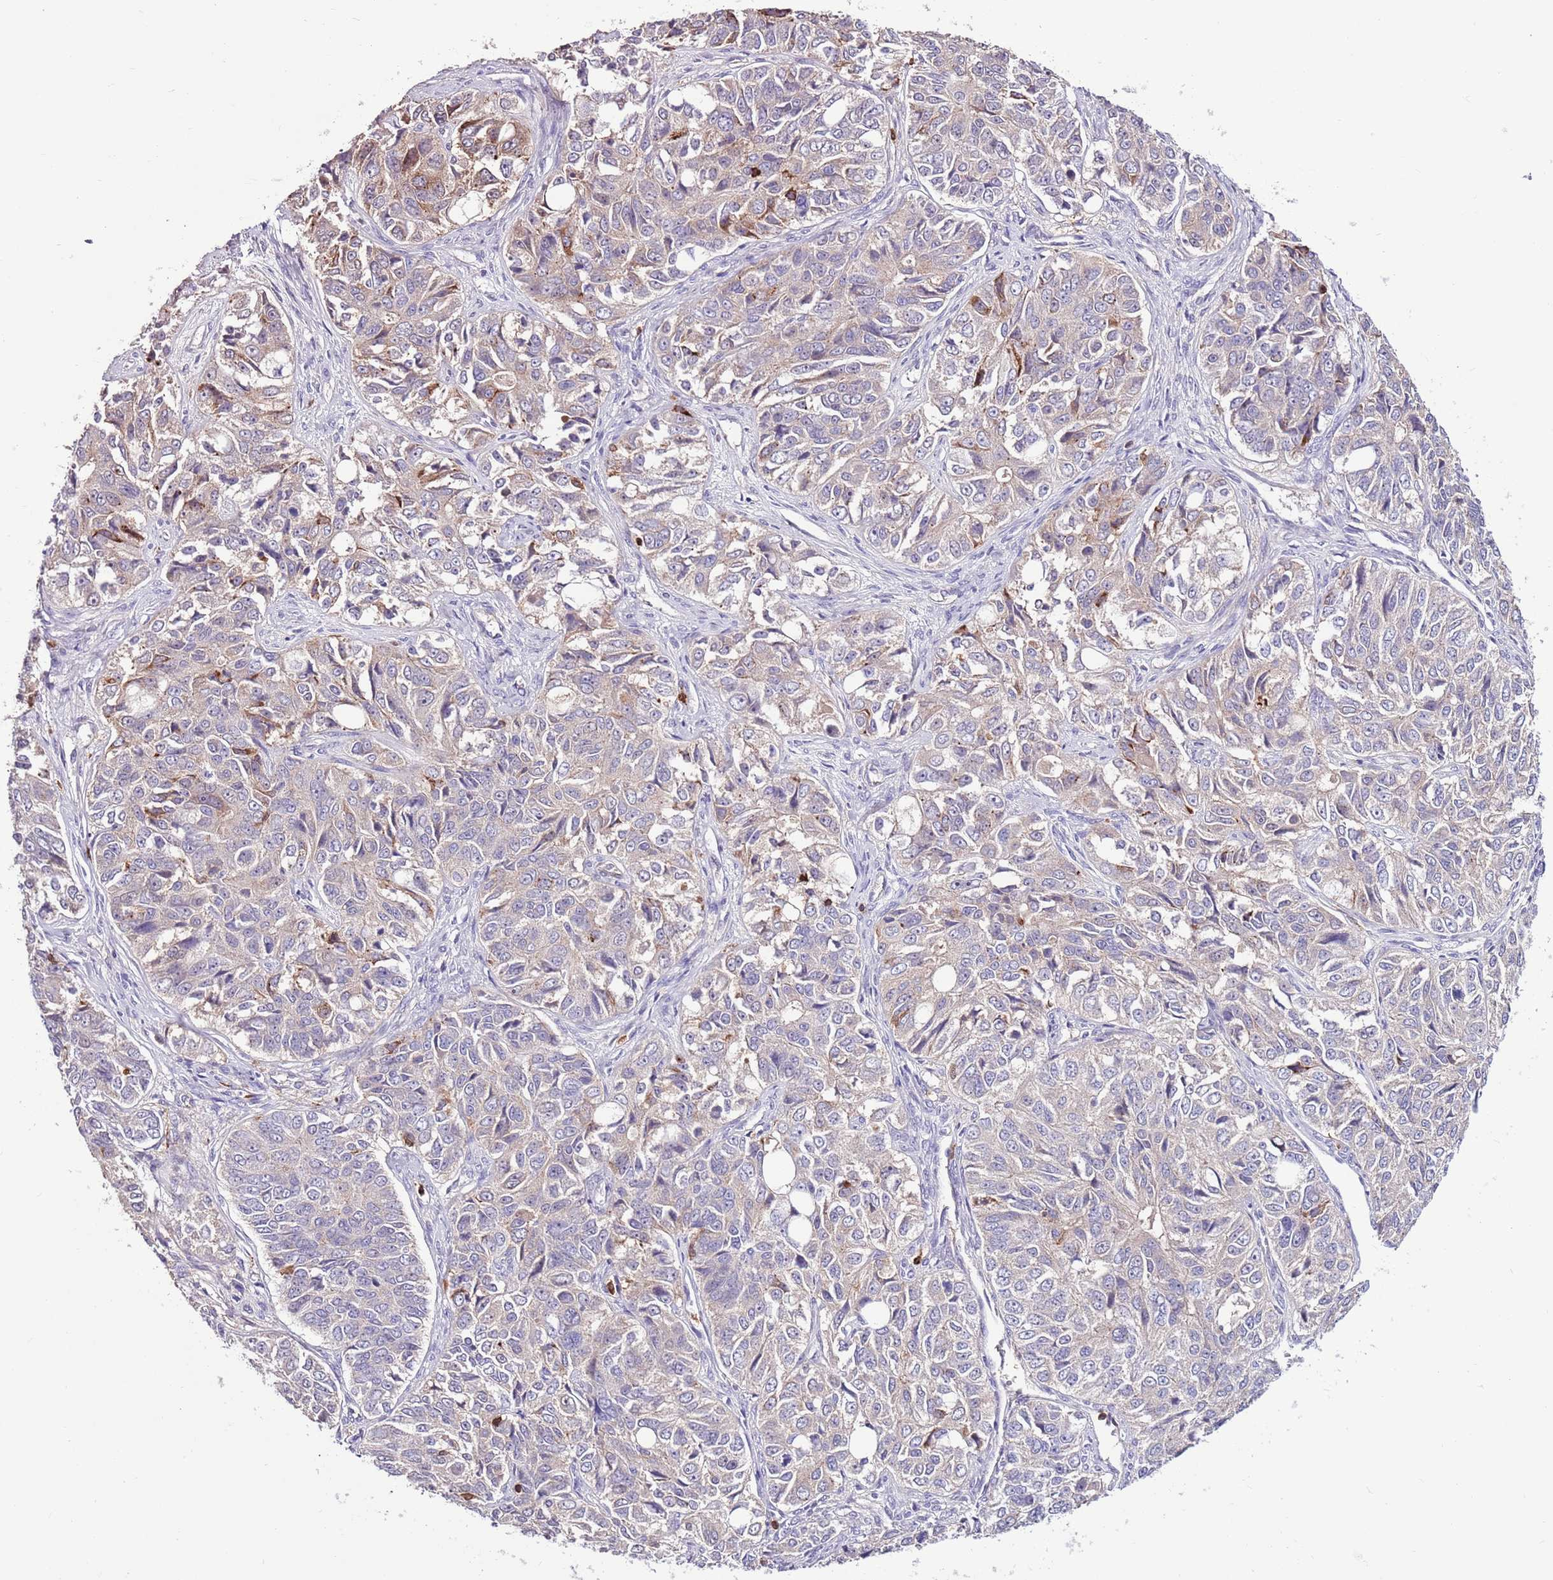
{"staining": {"intensity": "weak", "quantity": "<25%", "location": "cytoplasmic/membranous"}, "tissue": "ovarian cancer", "cell_type": "Tumor cells", "image_type": "cancer", "snomed": [{"axis": "morphology", "description": "Carcinoma, endometroid"}, {"axis": "topography", "description": "Ovary"}], "caption": "This micrograph is of ovarian cancer (endometroid carcinoma) stained with immunohistochemistry (IHC) to label a protein in brown with the nuclei are counter-stained blue. There is no staining in tumor cells.", "gene": "ZSWIM1", "patient": {"sex": "female", "age": 51}}